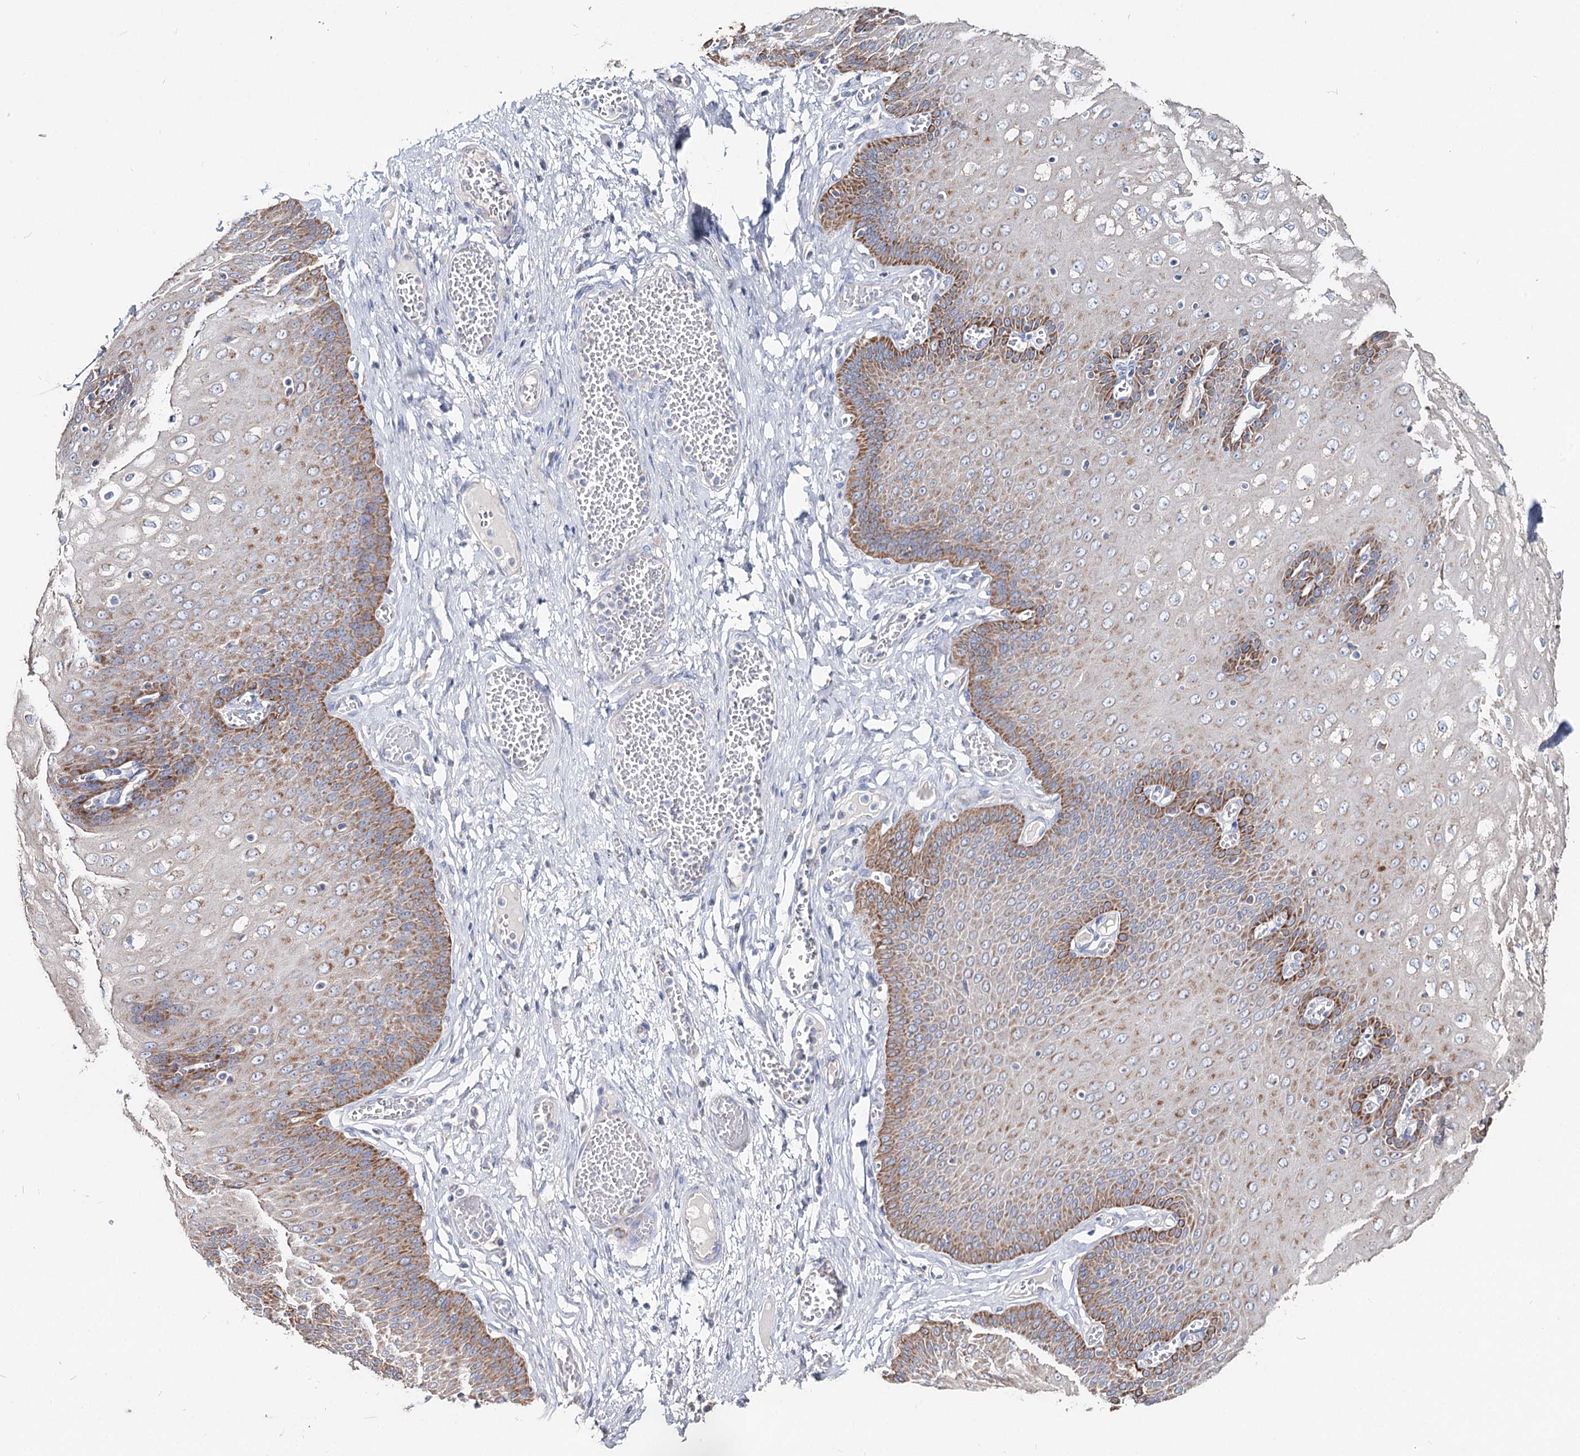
{"staining": {"intensity": "moderate", "quantity": "25%-75%", "location": "cytoplasmic/membranous"}, "tissue": "esophagus", "cell_type": "Squamous epithelial cells", "image_type": "normal", "snomed": [{"axis": "morphology", "description": "Normal tissue, NOS"}, {"axis": "topography", "description": "Esophagus"}], "caption": "Squamous epithelial cells display medium levels of moderate cytoplasmic/membranous positivity in about 25%-75% of cells in unremarkable human esophagus.", "gene": "MCCC2", "patient": {"sex": "male", "age": 60}}